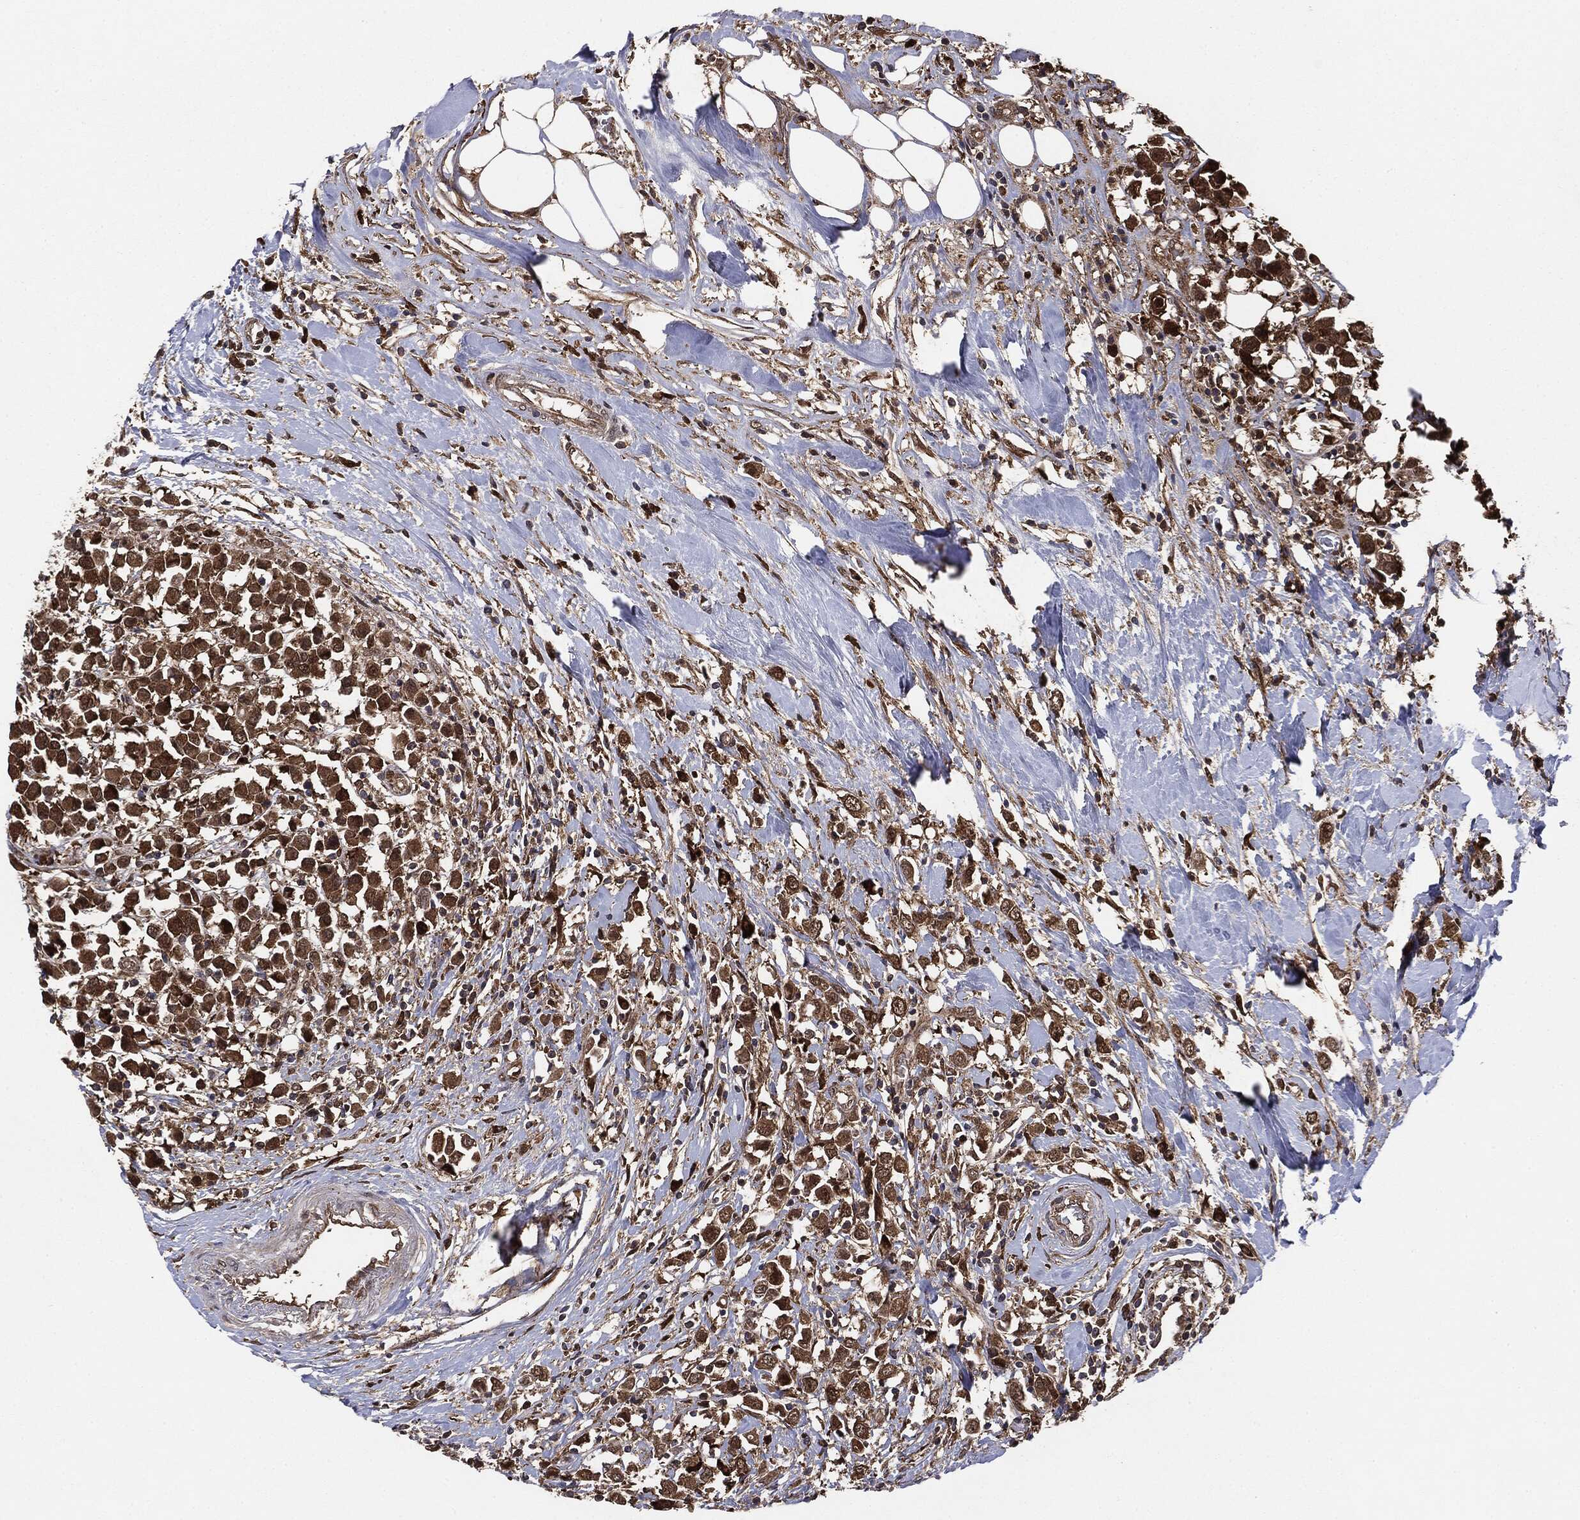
{"staining": {"intensity": "strong", "quantity": ">75%", "location": "cytoplasmic/membranous"}, "tissue": "breast cancer", "cell_type": "Tumor cells", "image_type": "cancer", "snomed": [{"axis": "morphology", "description": "Duct carcinoma"}, {"axis": "topography", "description": "Breast"}], "caption": "Immunohistochemical staining of breast cancer shows high levels of strong cytoplasmic/membranous staining in approximately >75% of tumor cells. The staining was performed using DAB to visualize the protein expression in brown, while the nuclei were stained in blue with hematoxylin (Magnification: 20x).", "gene": "NME1", "patient": {"sex": "female", "age": 61}}